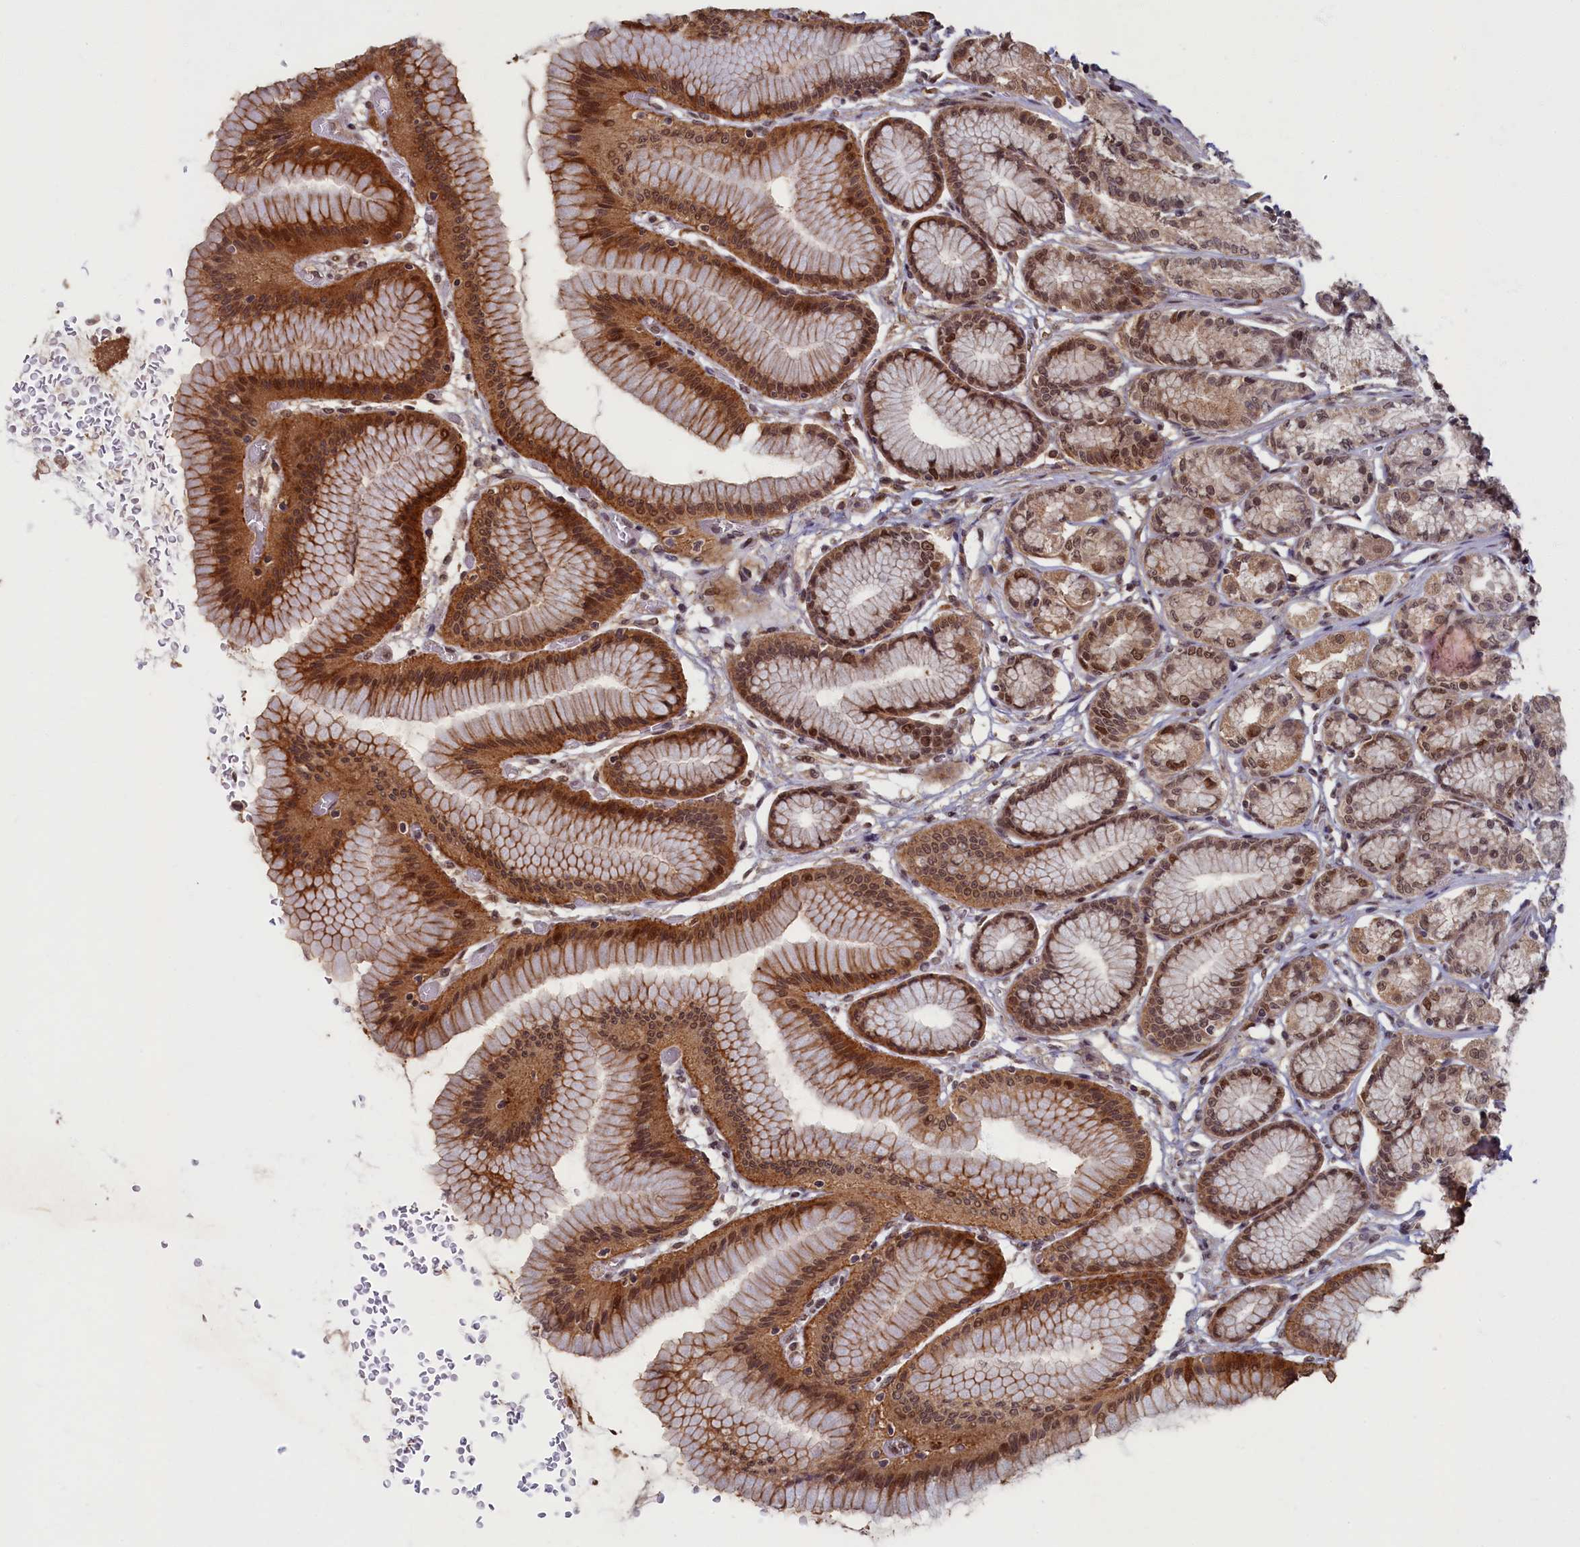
{"staining": {"intensity": "moderate", "quantity": ">75%", "location": "cytoplasmic/membranous,nuclear"}, "tissue": "stomach", "cell_type": "Glandular cells", "image_type": "normal", "snomed": [{"axis": "morphology", "description": "Normal tissue, NOS"}, {"axis": "morphology", "description": "Adenocarcinoma, NOS"}, {"axis": "morphology", "description": "Adenocarcinoma, High grade"}, {"axis": "topography", "description": "Stomach, upper"}, {"axis": "topography", "description": "Stomach"}], "caption": "Moderate cytoplasmic/membranous,nuclear expression is identified in about >75% of glandular cells in unremarkable stomach. (DAB (3,3'-diaminobenzidine) = brown stain, brightfield microscopy at high magnification).", "gene": "BRCA1", "patient": {"sex": "female", "age": 65}}